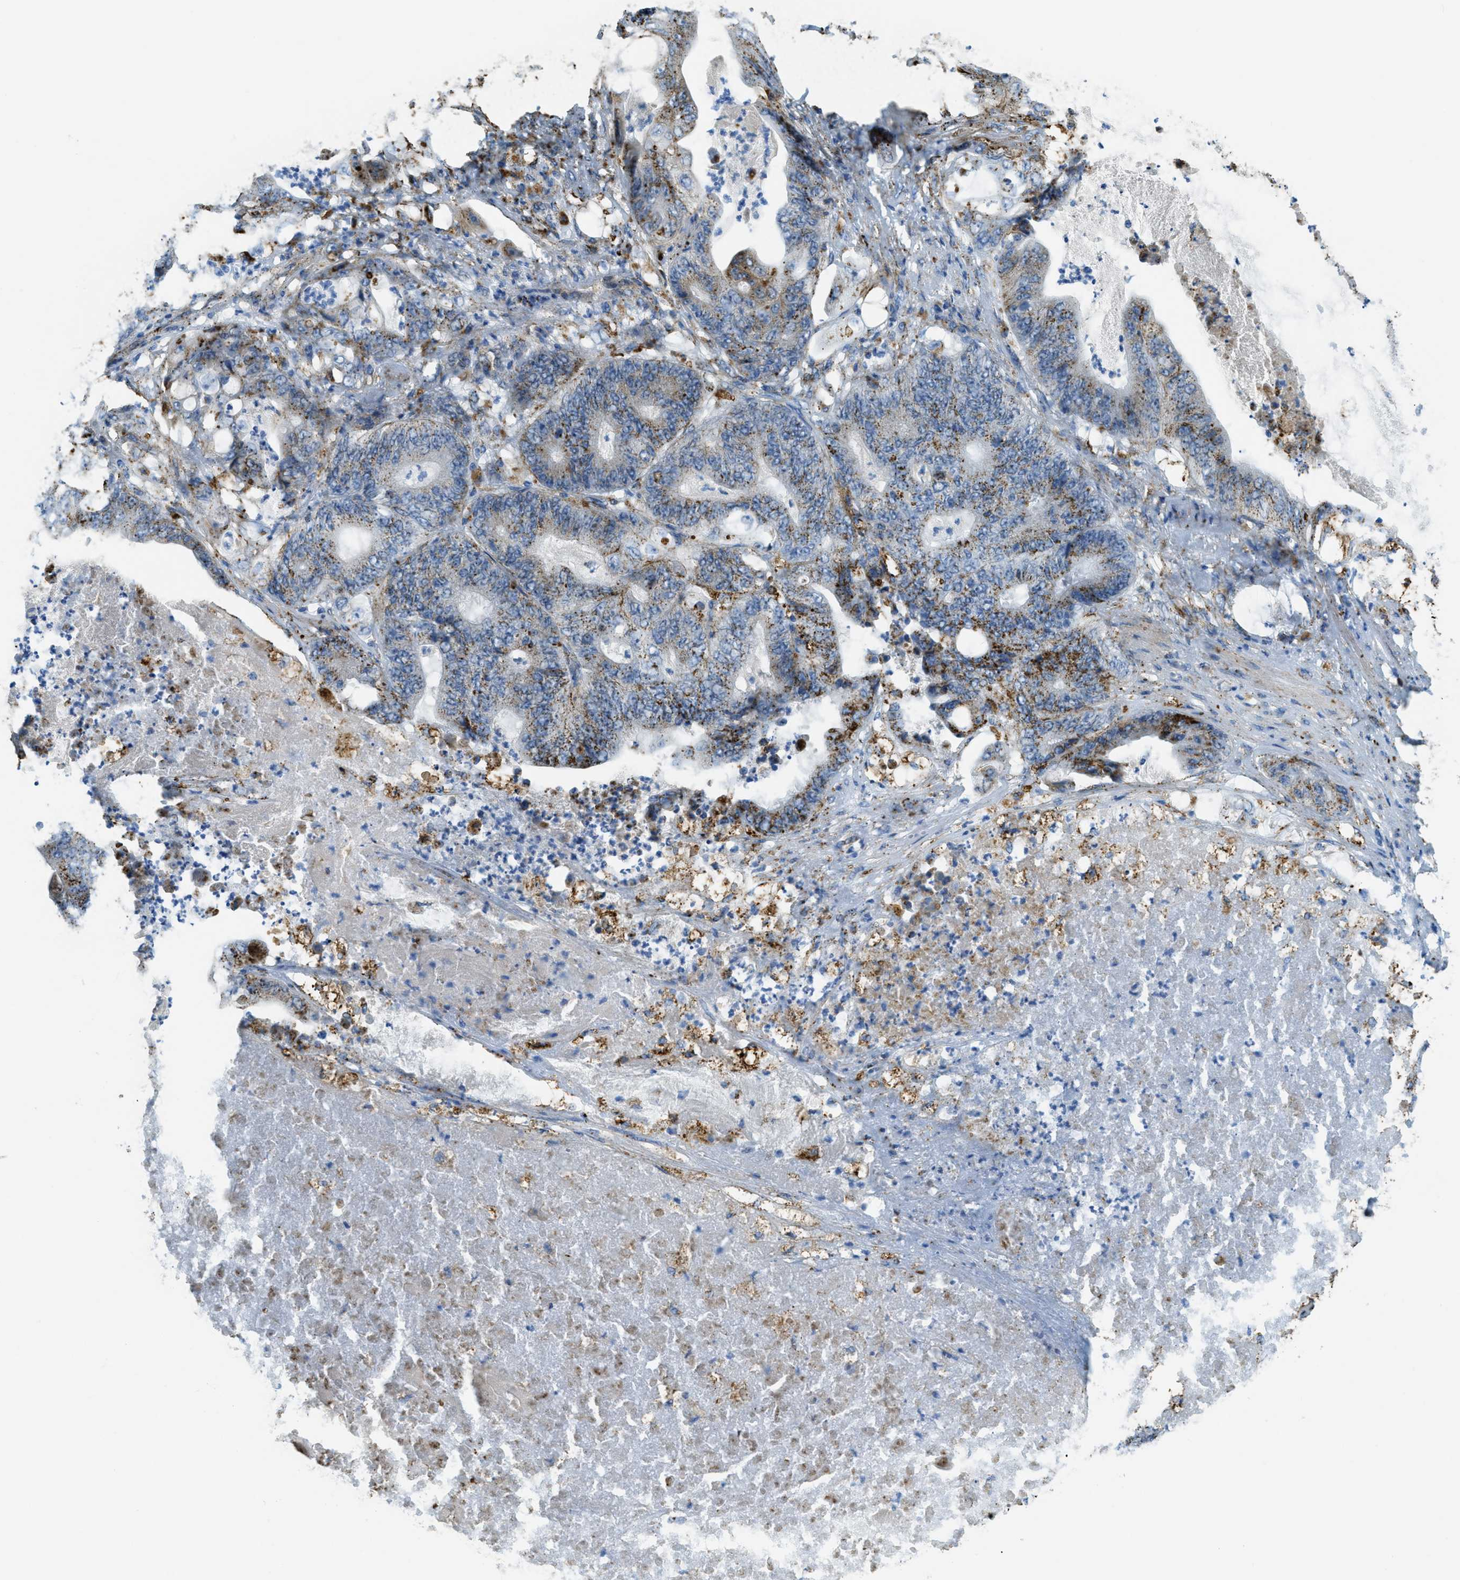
{"staining": {"intensity": "moderate", "quantity": ">75%", "location": "cytoplasmic/membranous"}, "tissue": "stomach cancer", "cell_type": "Tumor cells", "image_type": "cancer", "snomed": [{"axis": "morphology", "description": "Adenocarcinoma, NOS"}, {"axis": "topography", "description": "Stomach"}], "caption": "Brown immunohistochemical staining in adenocarcinoma (stomach) displays moderate cytoplasmic/membranous expression in about >75% of tumor cells.", "gene": "SCARB2", "patient": {"sex": "female", "age": 73}}